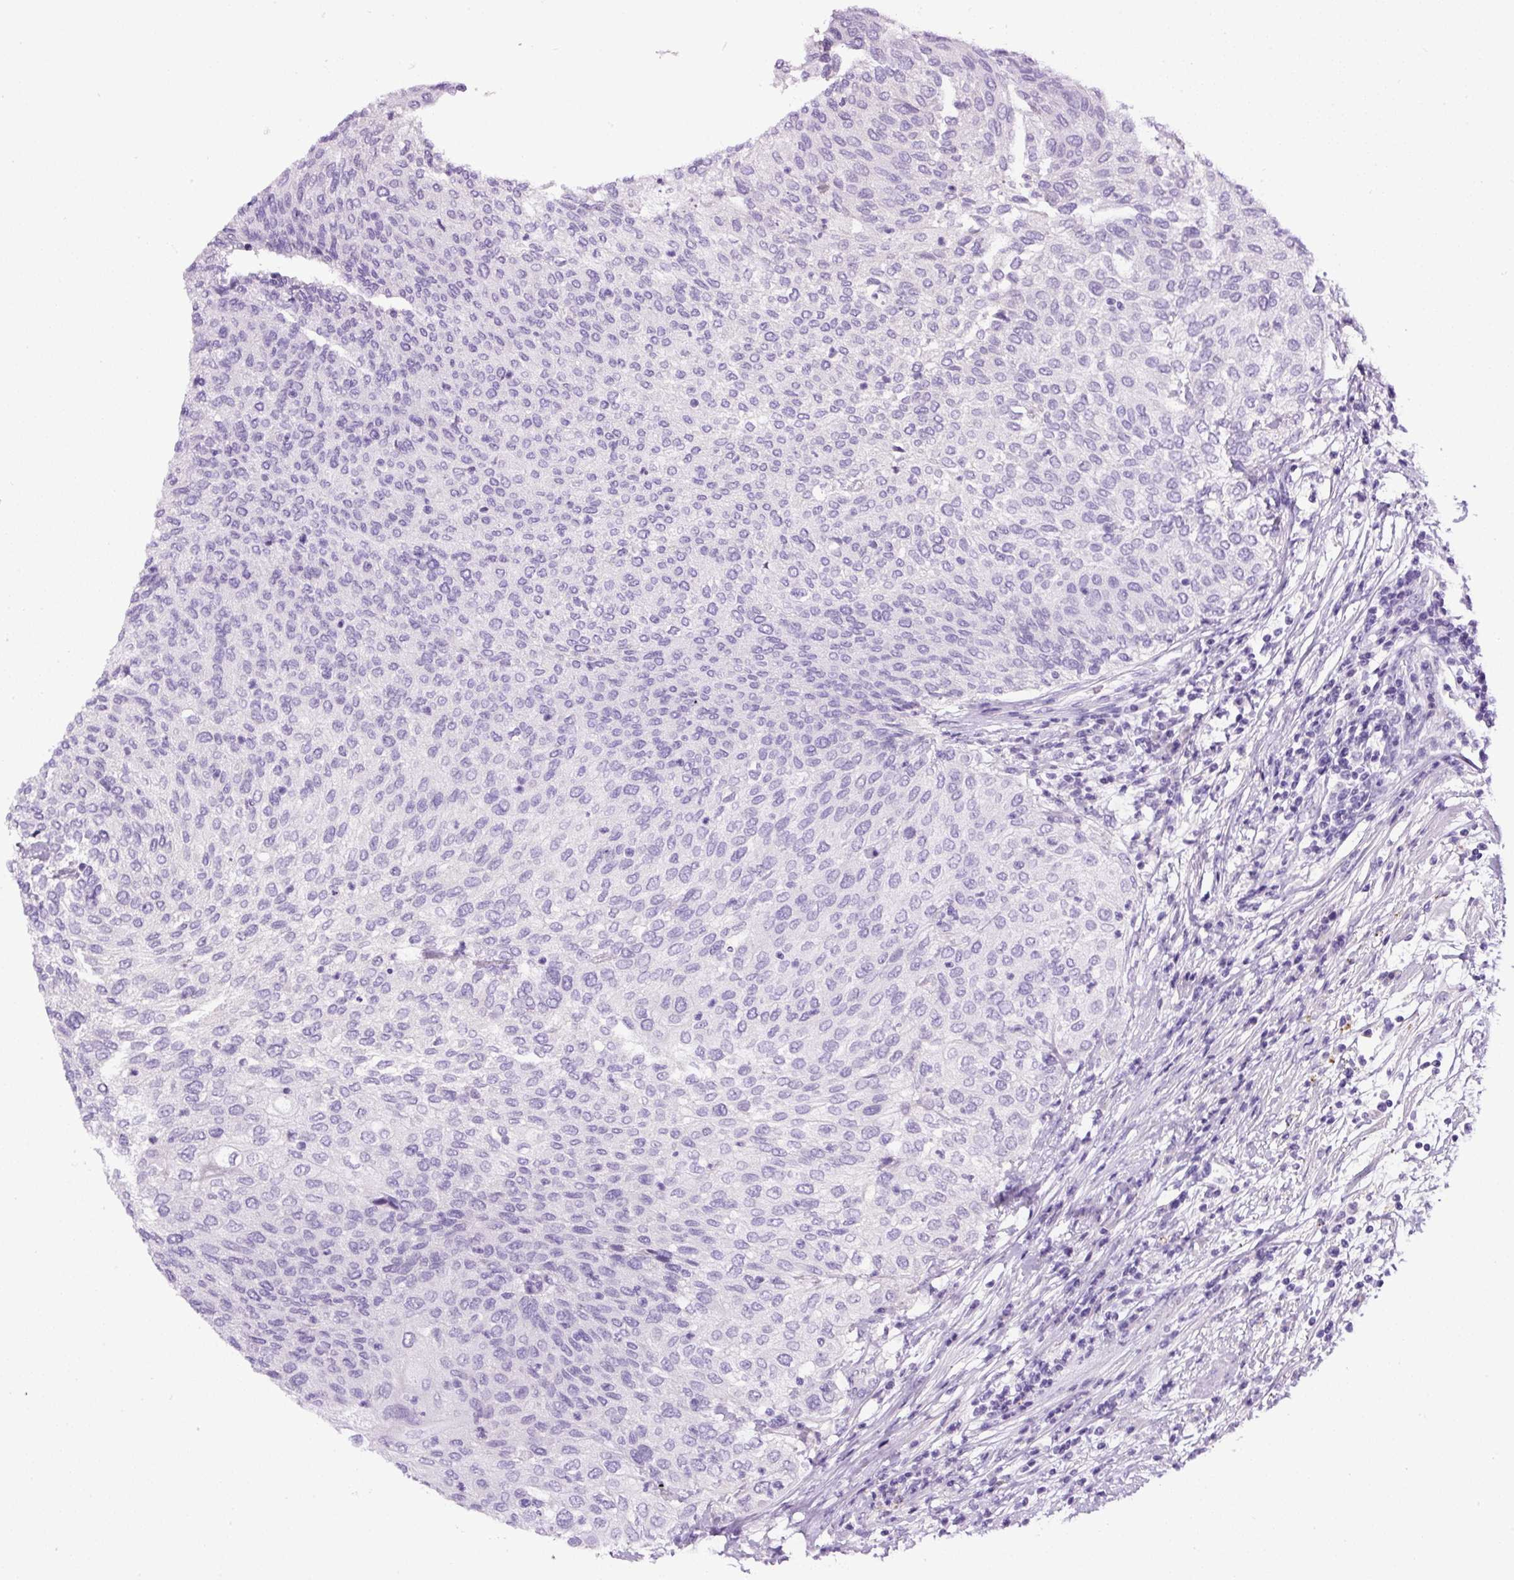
{"staining": {"intensity": "negative", "quantity": "none", "location": "none"}, "tissue": "urothelial cancer", "cell_type": "Tumor cells", "image_type": "cancer", "snomed": [{"axis": "morphology", "description": "Urothelial carcinoma, Low grade"}, {"axis": "topography", "description": "Urinary bladder"}], "caption": "This is an immunohistochemistry (IHC) histopathology image of urothelial carcinoma (low-grade). There is no expression in tumor cells.", "gene": "SP8", "patient": {"sex": "female", "age": 79}}